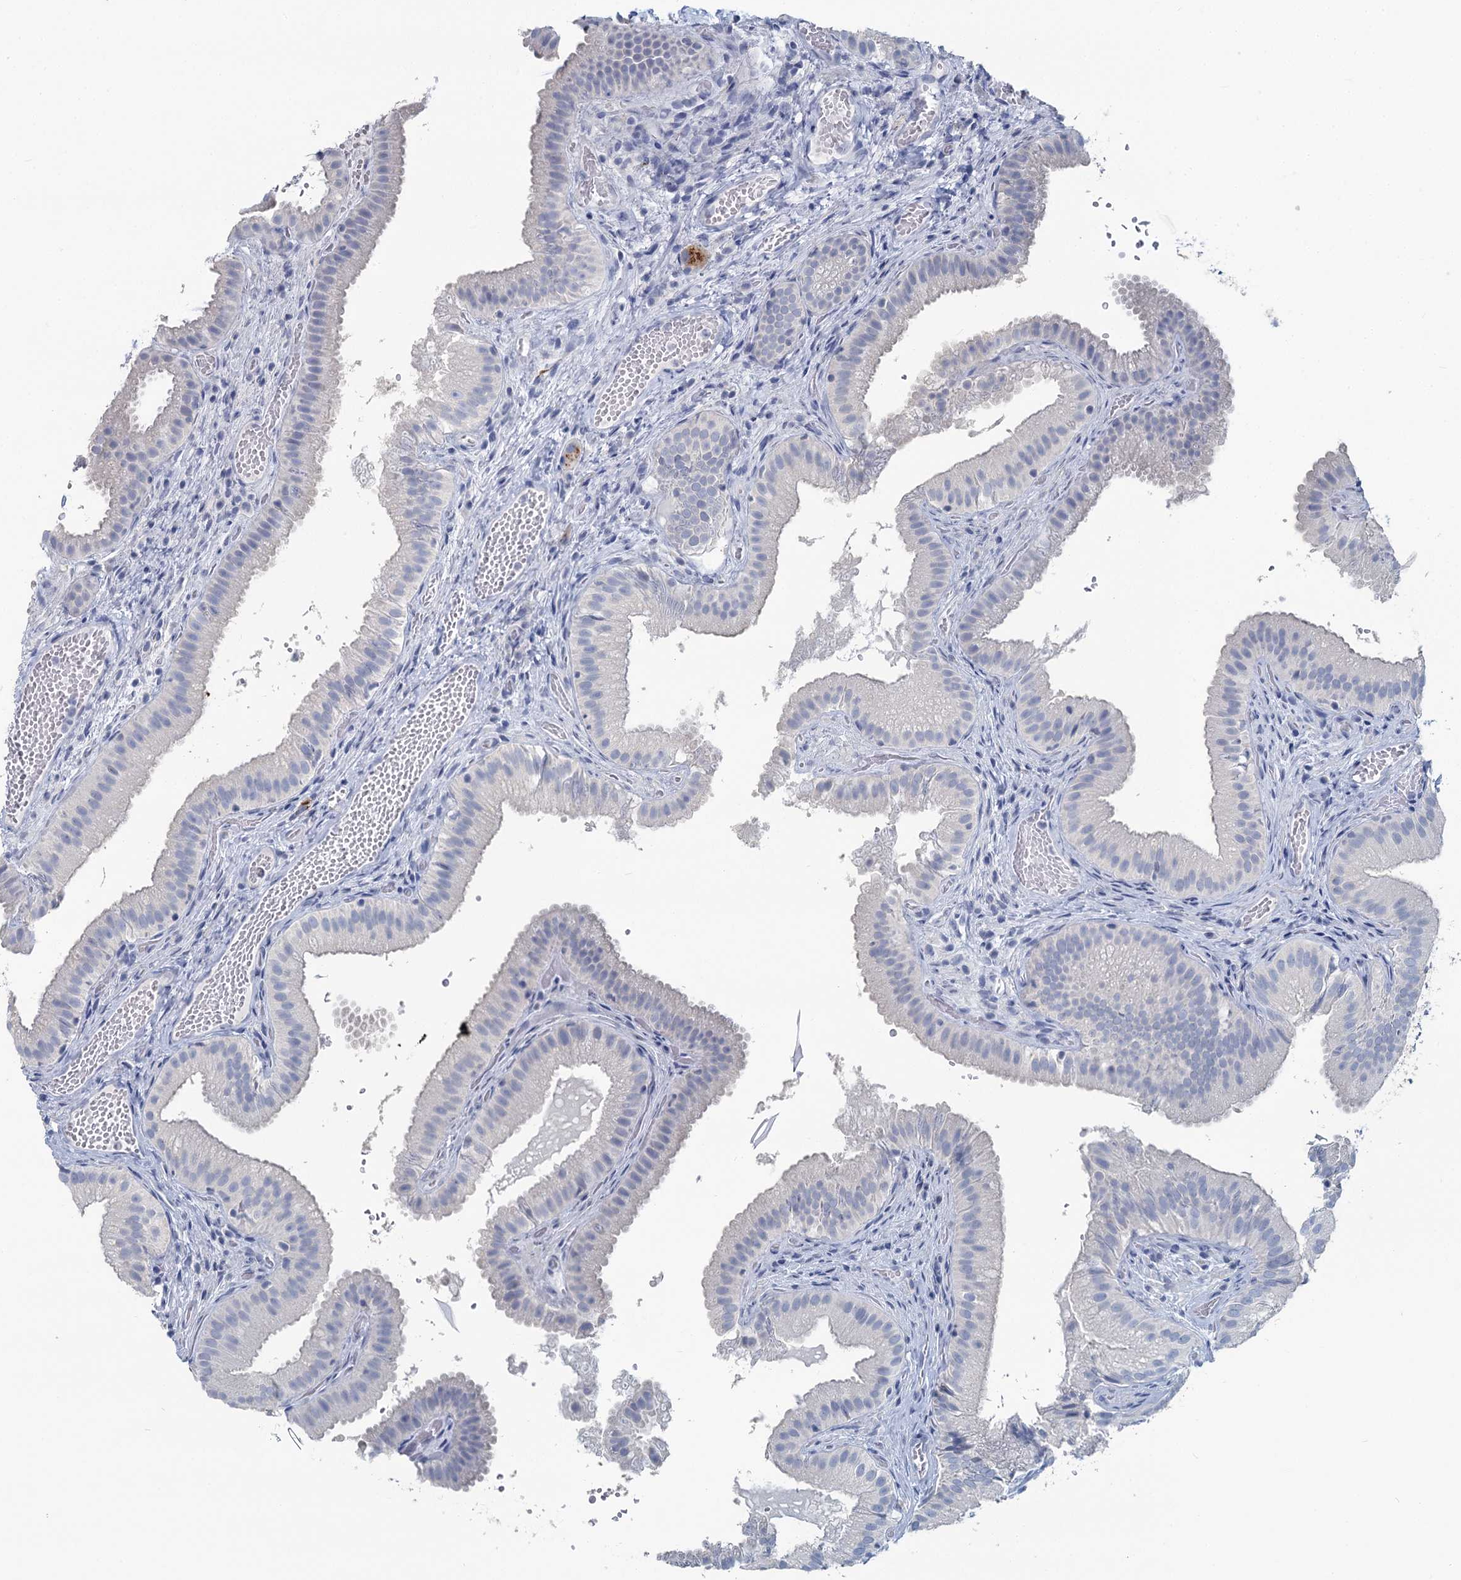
{"staining": {"intensity": "negative", "quantity": "none", "location": "none"}, "tissue": "gallbladder", "cell_type": "Glandular cells", "image_type": "normal", "snomed": [{"axis": "morphology", "description": "Normal tissue, NOS"}, {"axis": "topography", "description": "Gallbladder"}], "caption": "Micrograph shows no significant protein expression in glandular cells of benign gallbladder.", "gene": "CHGA", "patient": {"sex": "female", "age": 30}}